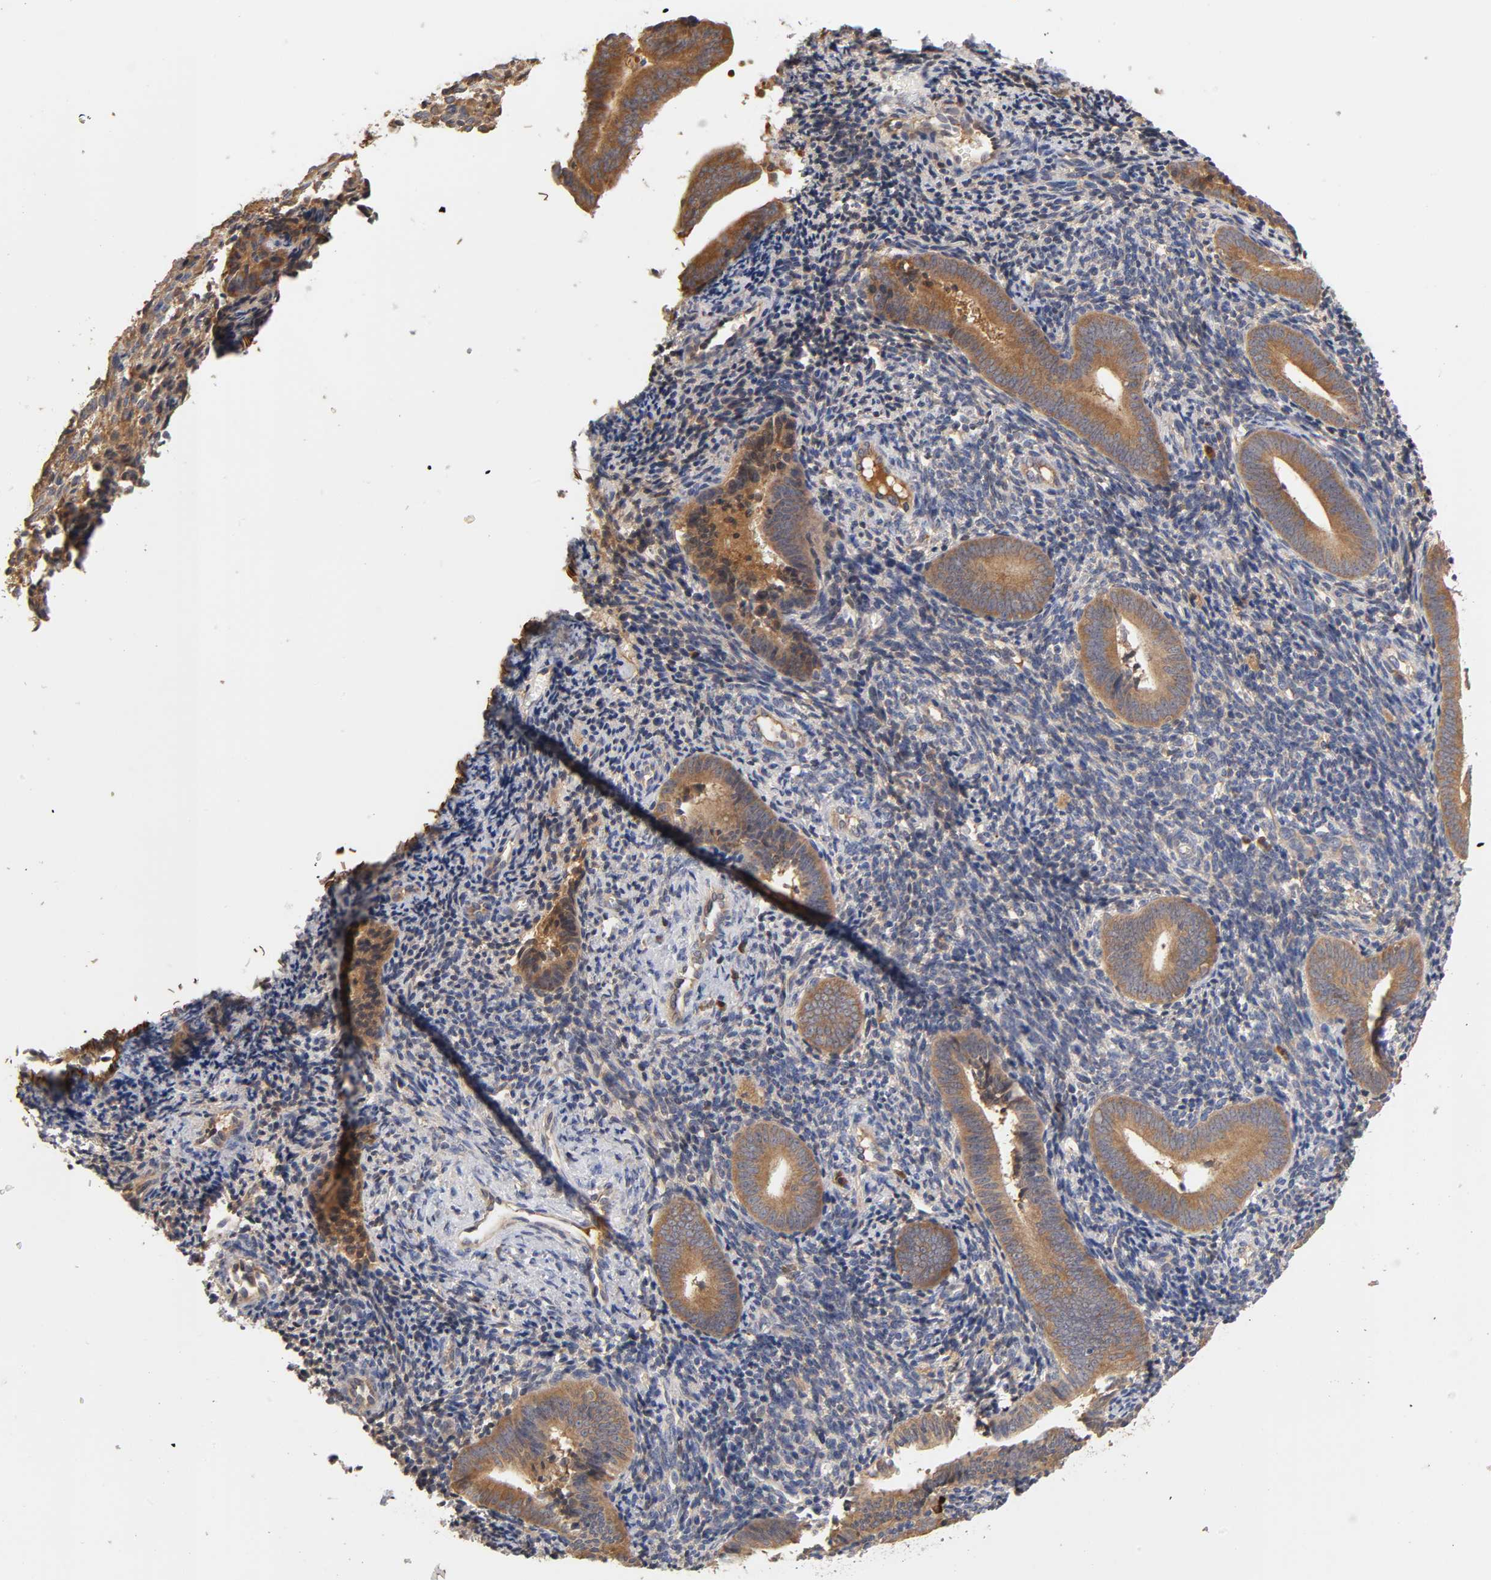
{"staining": {"intensity": "moderate", "quantity": ">75%", "location": "cytoplasmic/membranous"}, "tissue": "endometrium", "cell_type": "Cells in endometrial stroma", "image_type": "normal", "snomed": [{"axis": "morphology", "description": "Normal tissue, NOS"}, {"axis": "topography", "description": "Uterus"}, {"axis": "topography", "description": "Endometrium"}], "caption": "Endometrium stained for a protein (brown) reveals moderate cytoplasmic/membranous positive staining in about >75% of cells in endometrial stroma.", "gene": "RPS29", "patient": {"sex": "female", "age": 33}}